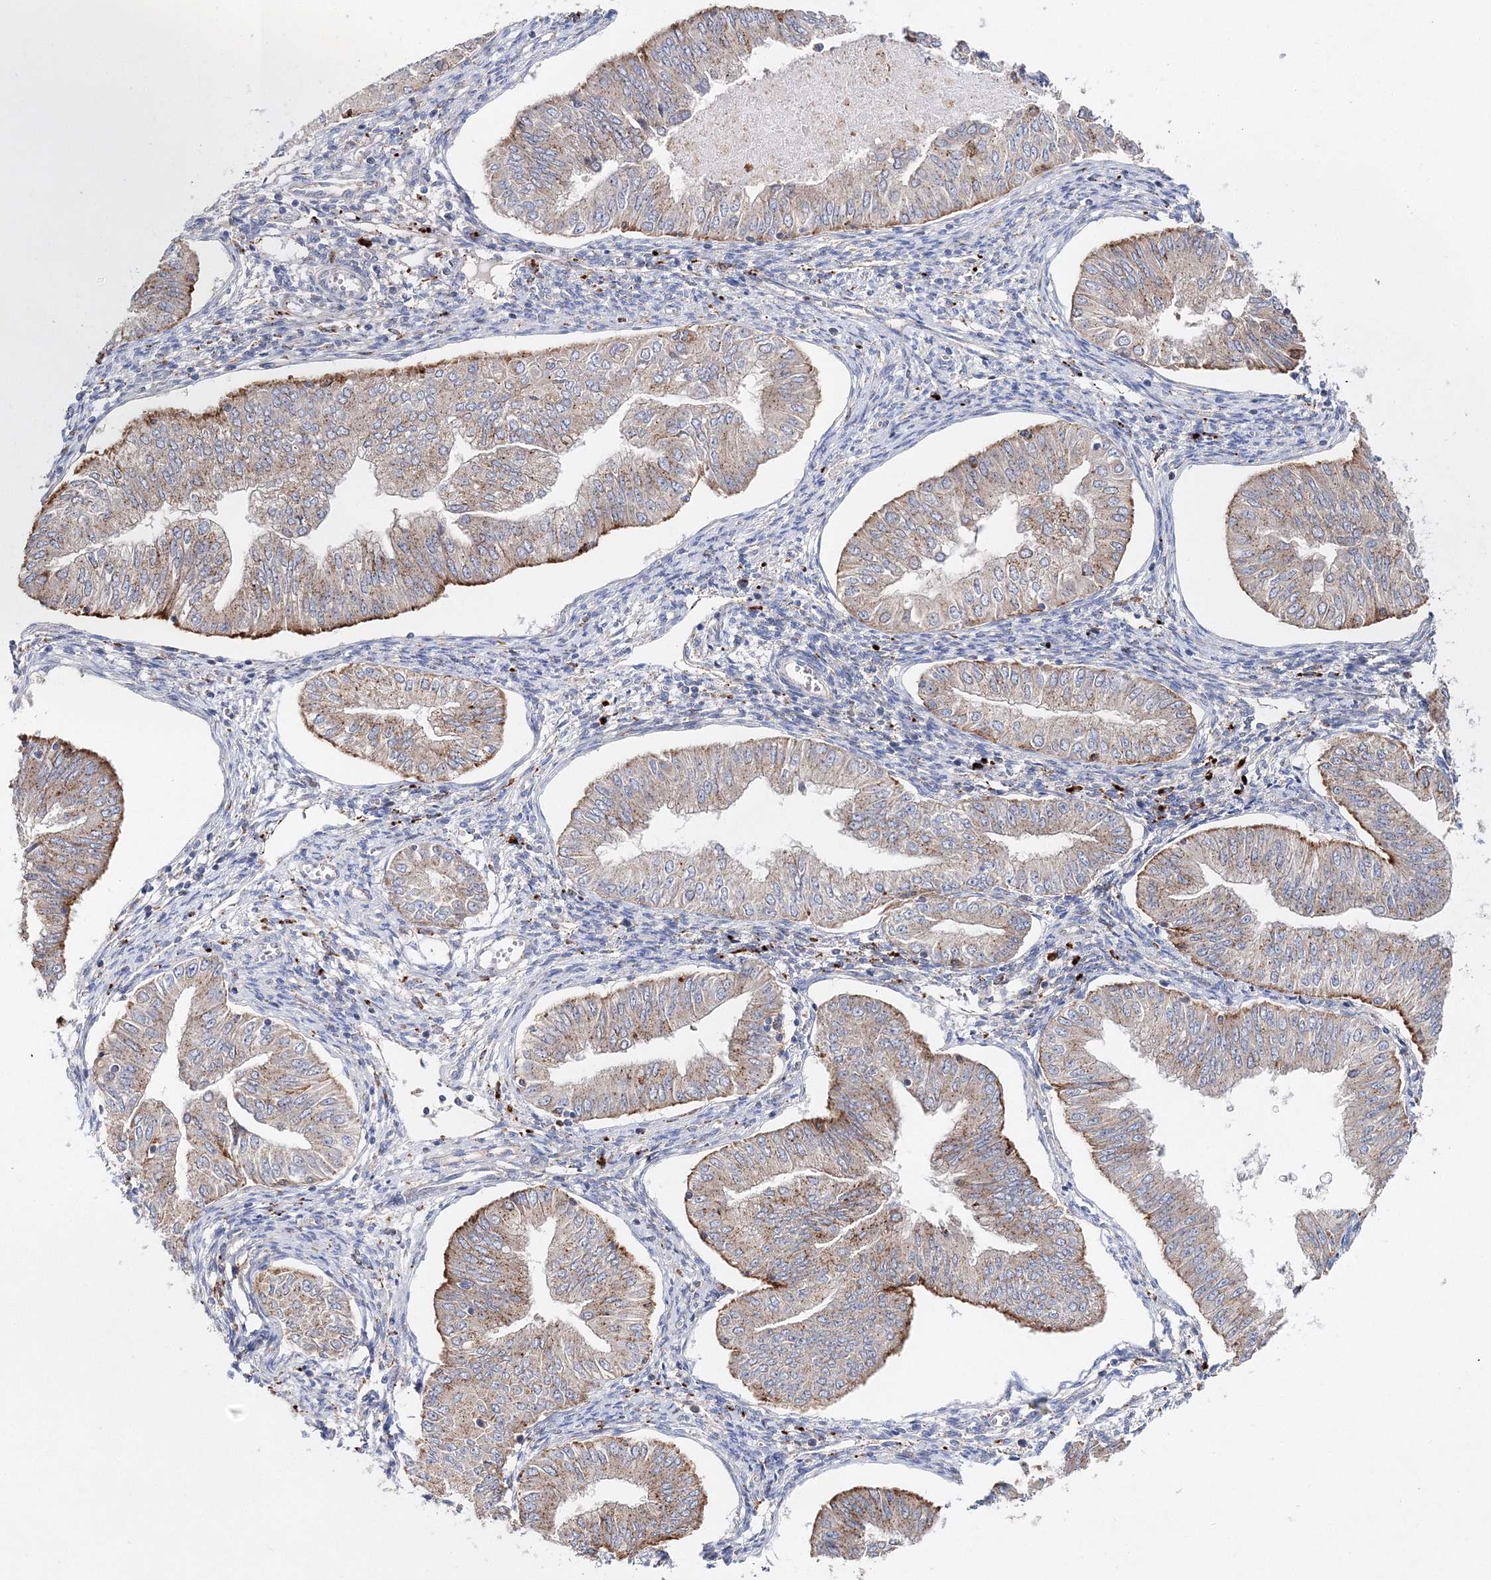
{"staining": {"intensity": "moderate", "quantity": ">75%", "location": "cytoplasmic/membranous"}, "tissue": "endometrial cancer", "cell_type": "Tumor cells", "image_type": "cancer", "snomed": [{"axis": "morphology", "description": "Normal tissue, NOS"}, {"axis": "morphology", "description": "Adenocarcinoma, NOS"}, {"axis": "topography", "description": "Endometrium"}], "caption": "Moderate cytoplasmic/membranous staining for a protein is identified in about >75% of tumor cells of adenocarcinoma (endometrial) using immunohistochemistry.", "gene": "C3orf38", "patient": {"sex": "female", "age": 53}}